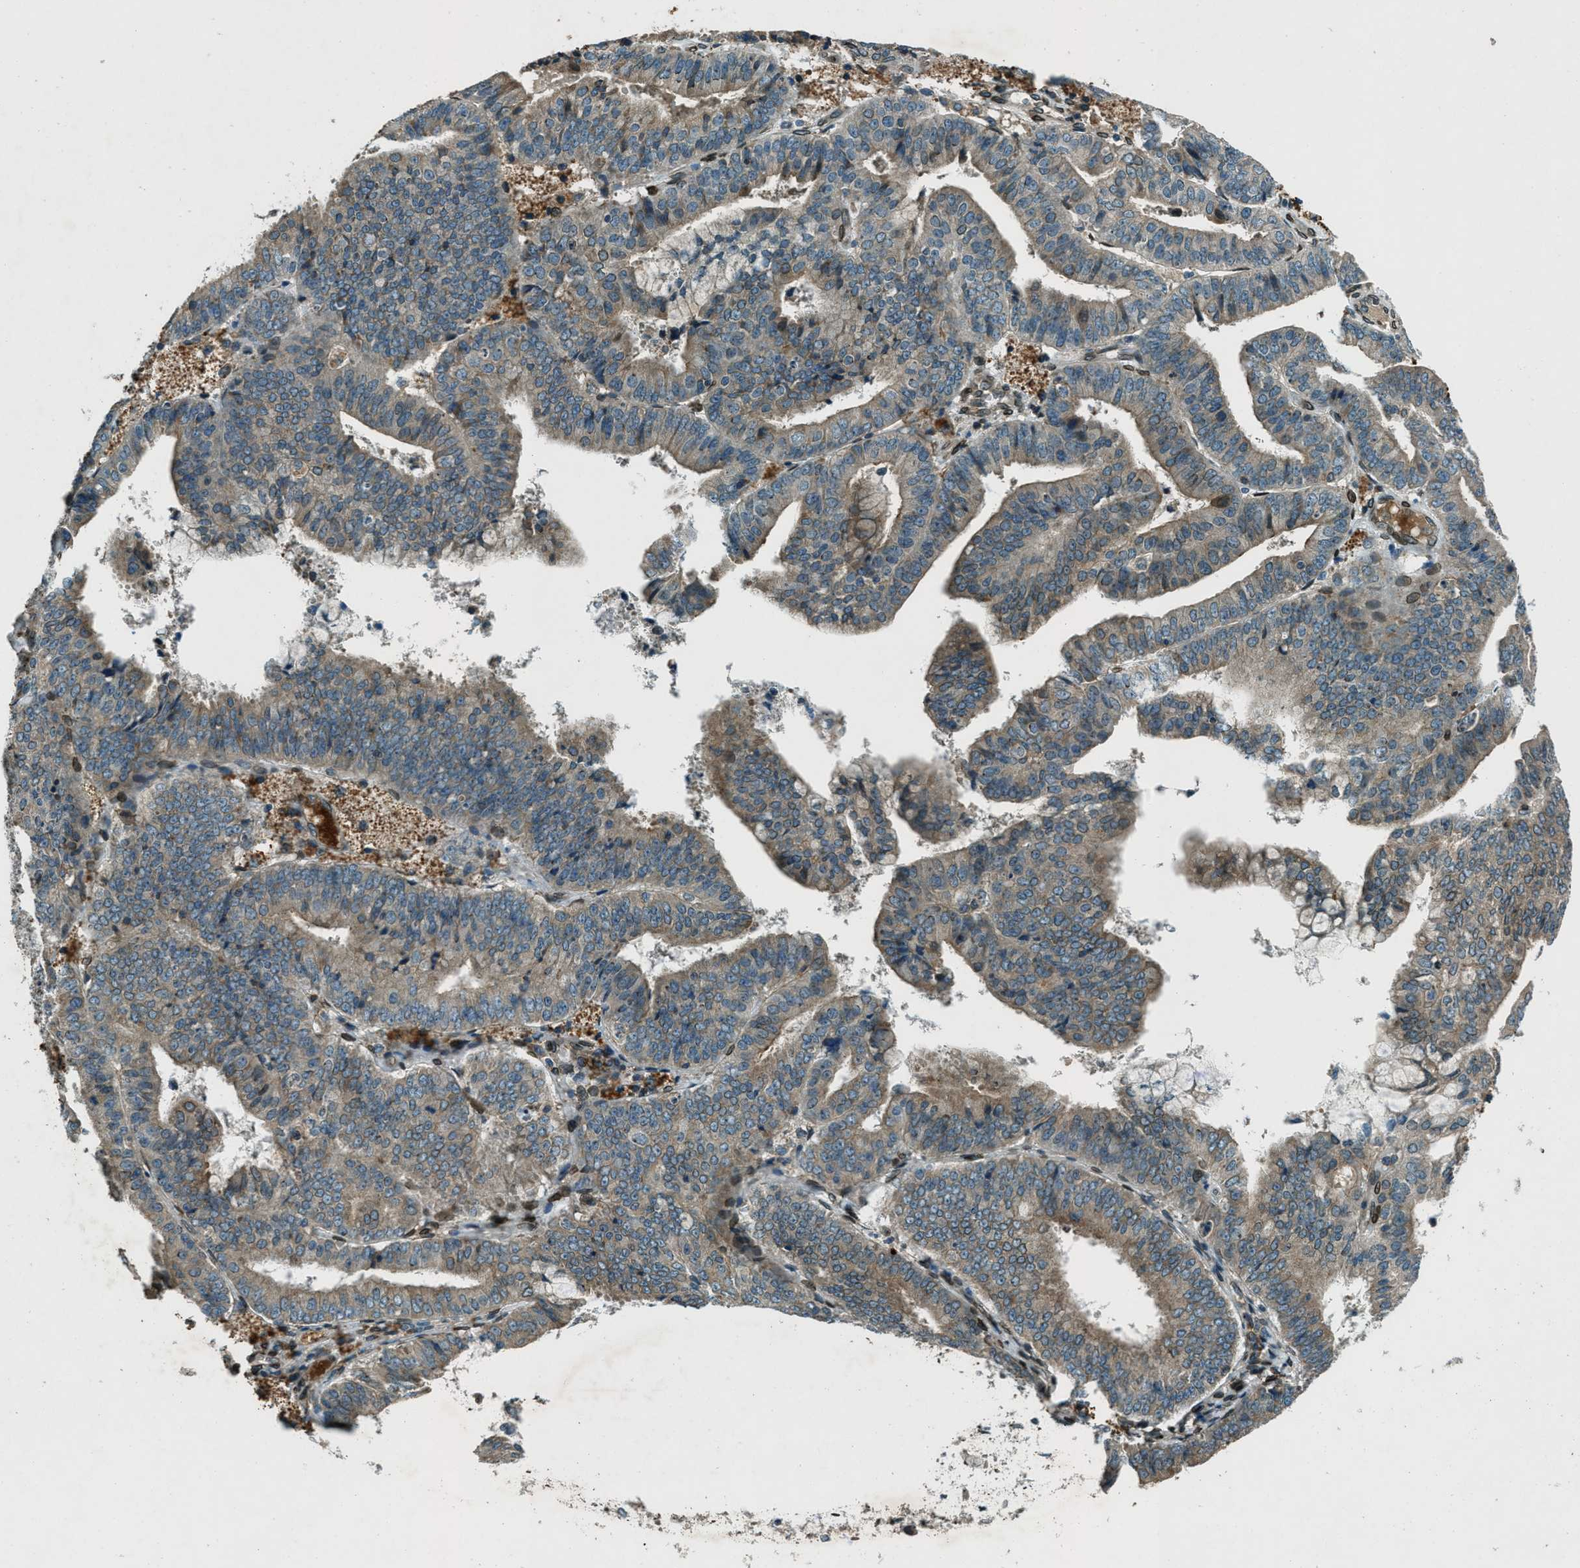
{"staining": {"intensity": "strong", "quantity": ">75%", "location": "cytoplasmic/membranous,nuclear"}, "tissue": "endometrial cancer", "cell_type": "Tumor cells", "image_type": "cancer", "snomed": [{"axis": "morphology", "description": "Adenocarcinoma, NOS"}, {"axis": "topography", "description": "Endometrium"}], "caption": "Immunohistochemical staining of human endometrial cancer displays high levels of strong cytoplasmic/membranous and nuclear protein positivity in approximately >75% of tumor cells.", "gene": "LEMD2", "patient": {"sex": "female", "age": 63}}